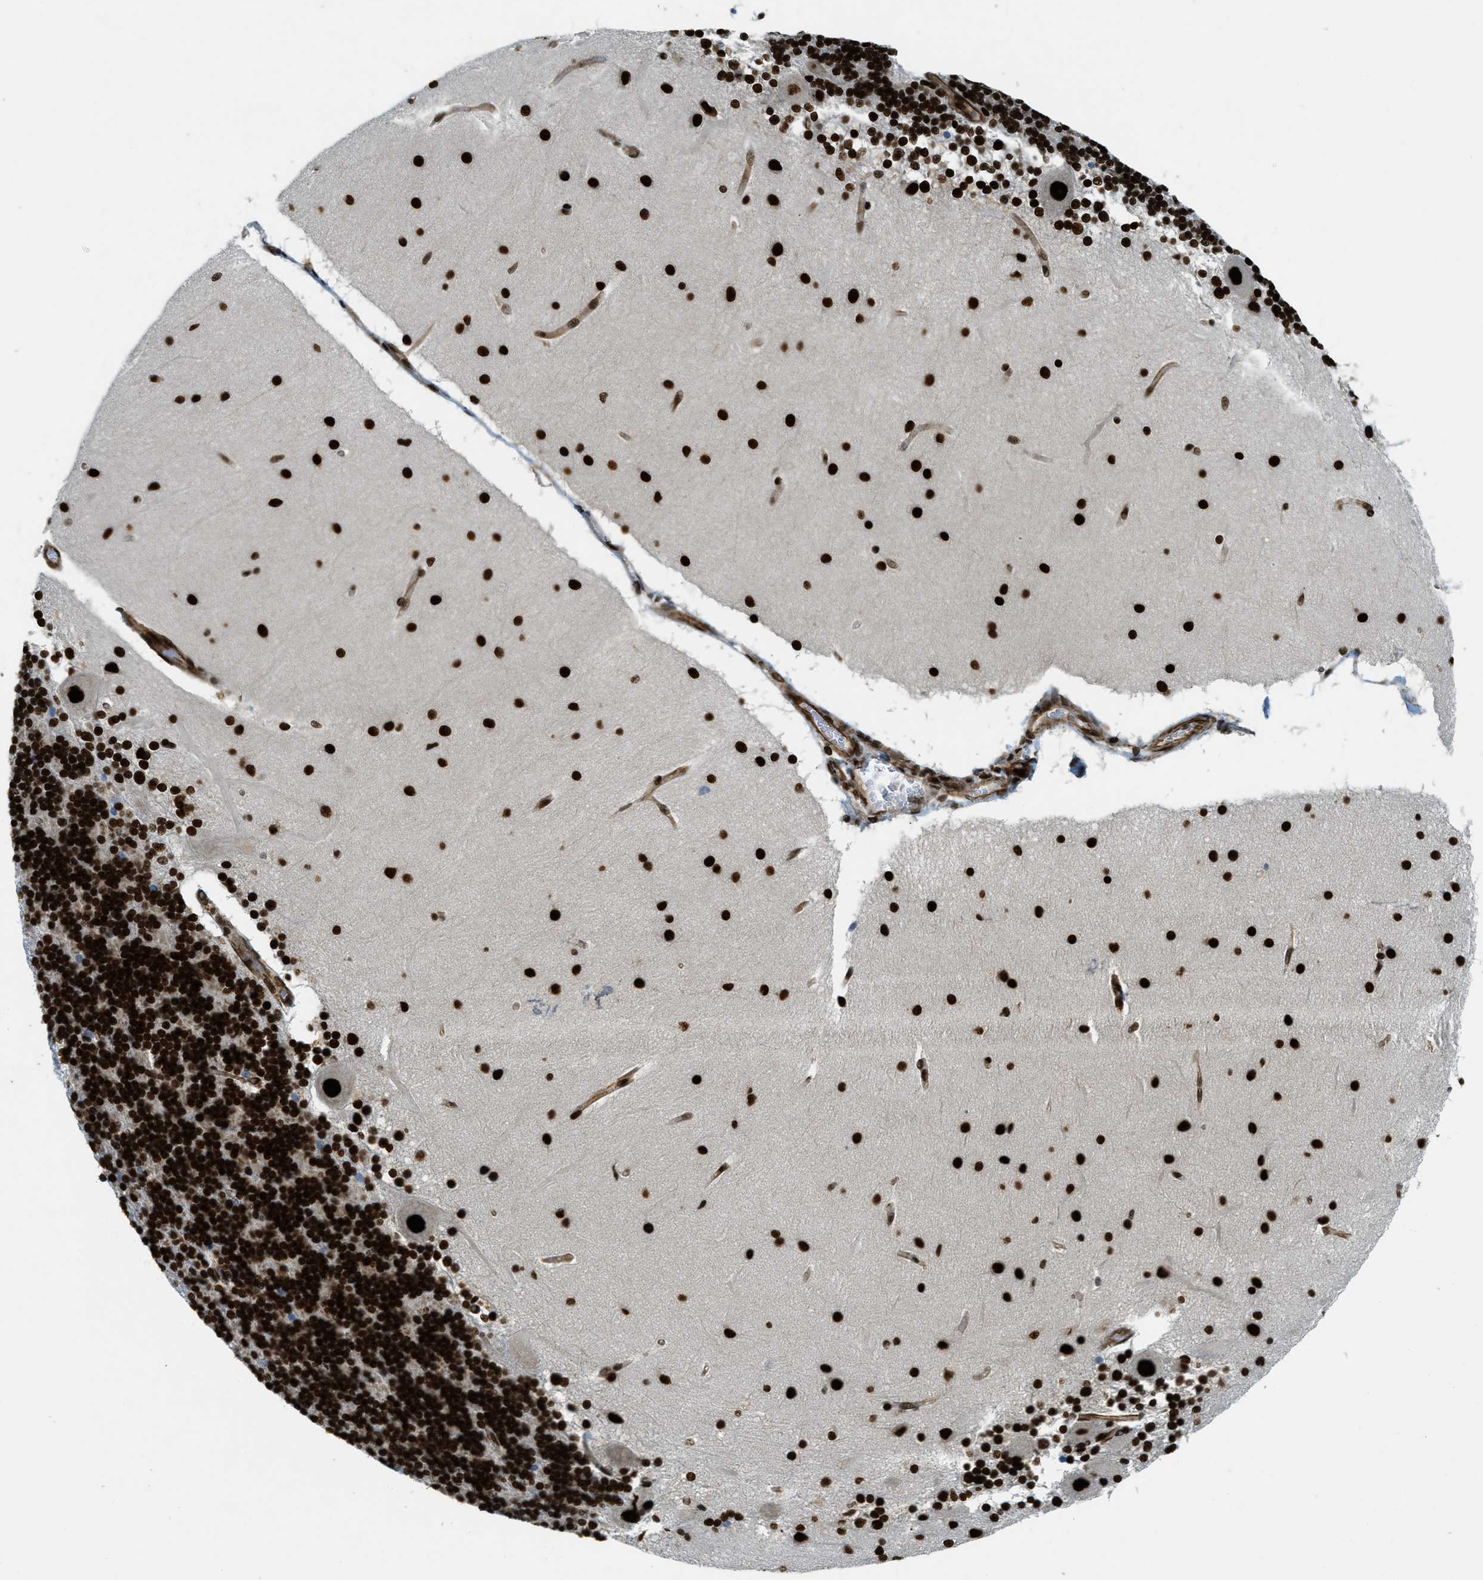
{"staining": {"intensity": "strong", "quantity": ">75%", "location": "nuclear"}, "tissue": "cerebellum", "cell_type": "Cells in granular layer", "image_type": "normal", "snomed": [{"axis": "morphology", "description": "Normal tissue, NOS"}, {"axis": "topography", "description": "Cerebellum"}], "caption": "Protein expression by IHC displays strong nuclear staining in approximately >75% of cells in granular layer in benign cerebellum.", "gene": "ZFR", "patient": {"sex": "female", "age": 54}}